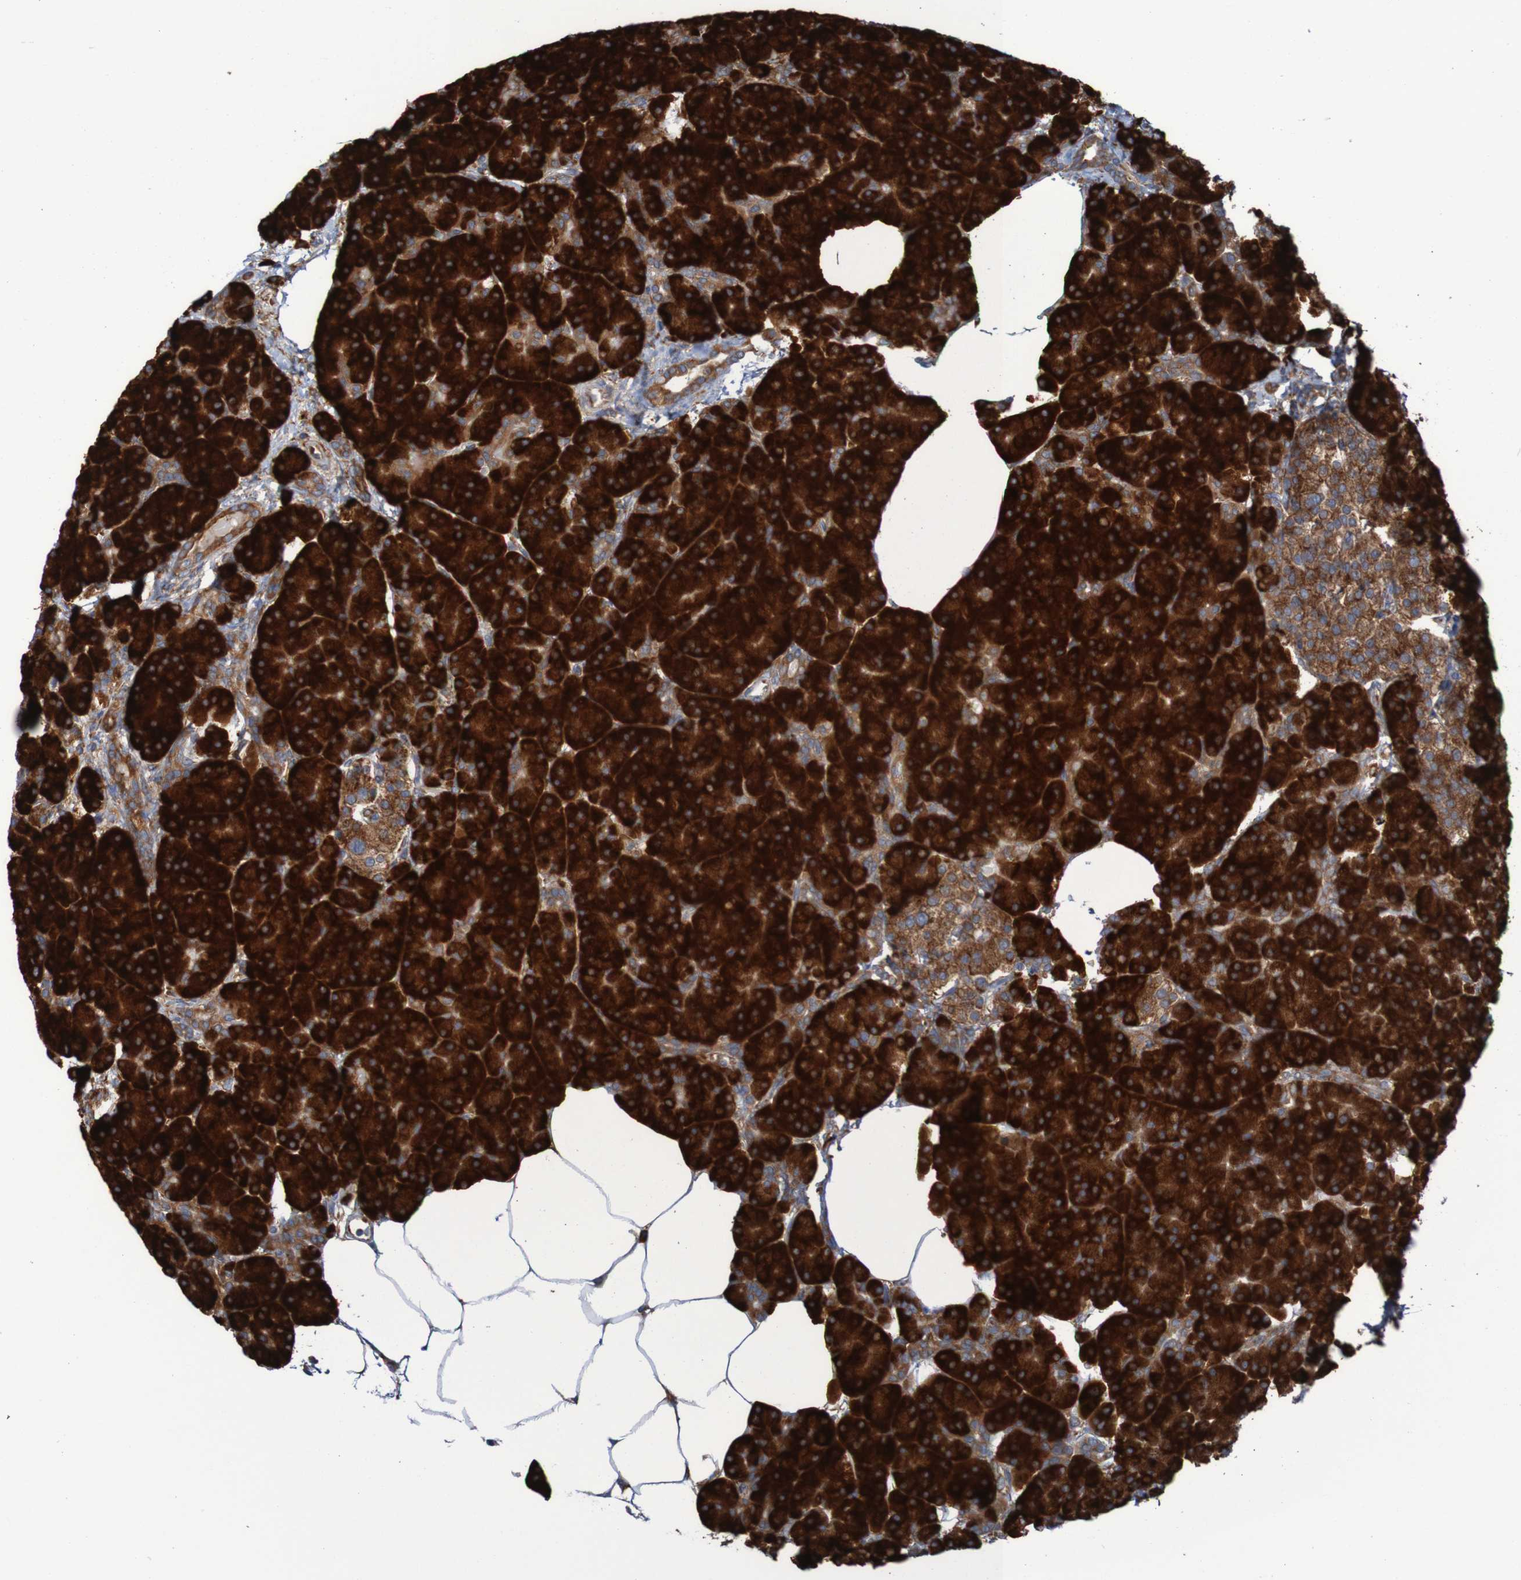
{"staining": {"intensity": "strong", "quantity": ">75%", "location": "cytoplasmic/membranous"}, "tissue": "pancreas", "cell_type": "Exocrine glandular cells", "image_type": "normal", "snomed": [{"axis": "morphology", "description": "Normal tissue, NOS"}, {"axis": "topography", "description": "Pancreas"}], "caption": "Immunohistochemical staining of unremarkable human pancreas demonstrates >75% levels of strong cytoplasmic/membranous protein staining in about >75% of exocrine glandular cells. (DAB IHC, brown staining for protein, blue staining for nuclei).", "gene": "RPL10", "patient": {"sex": "female", "age": 70}}